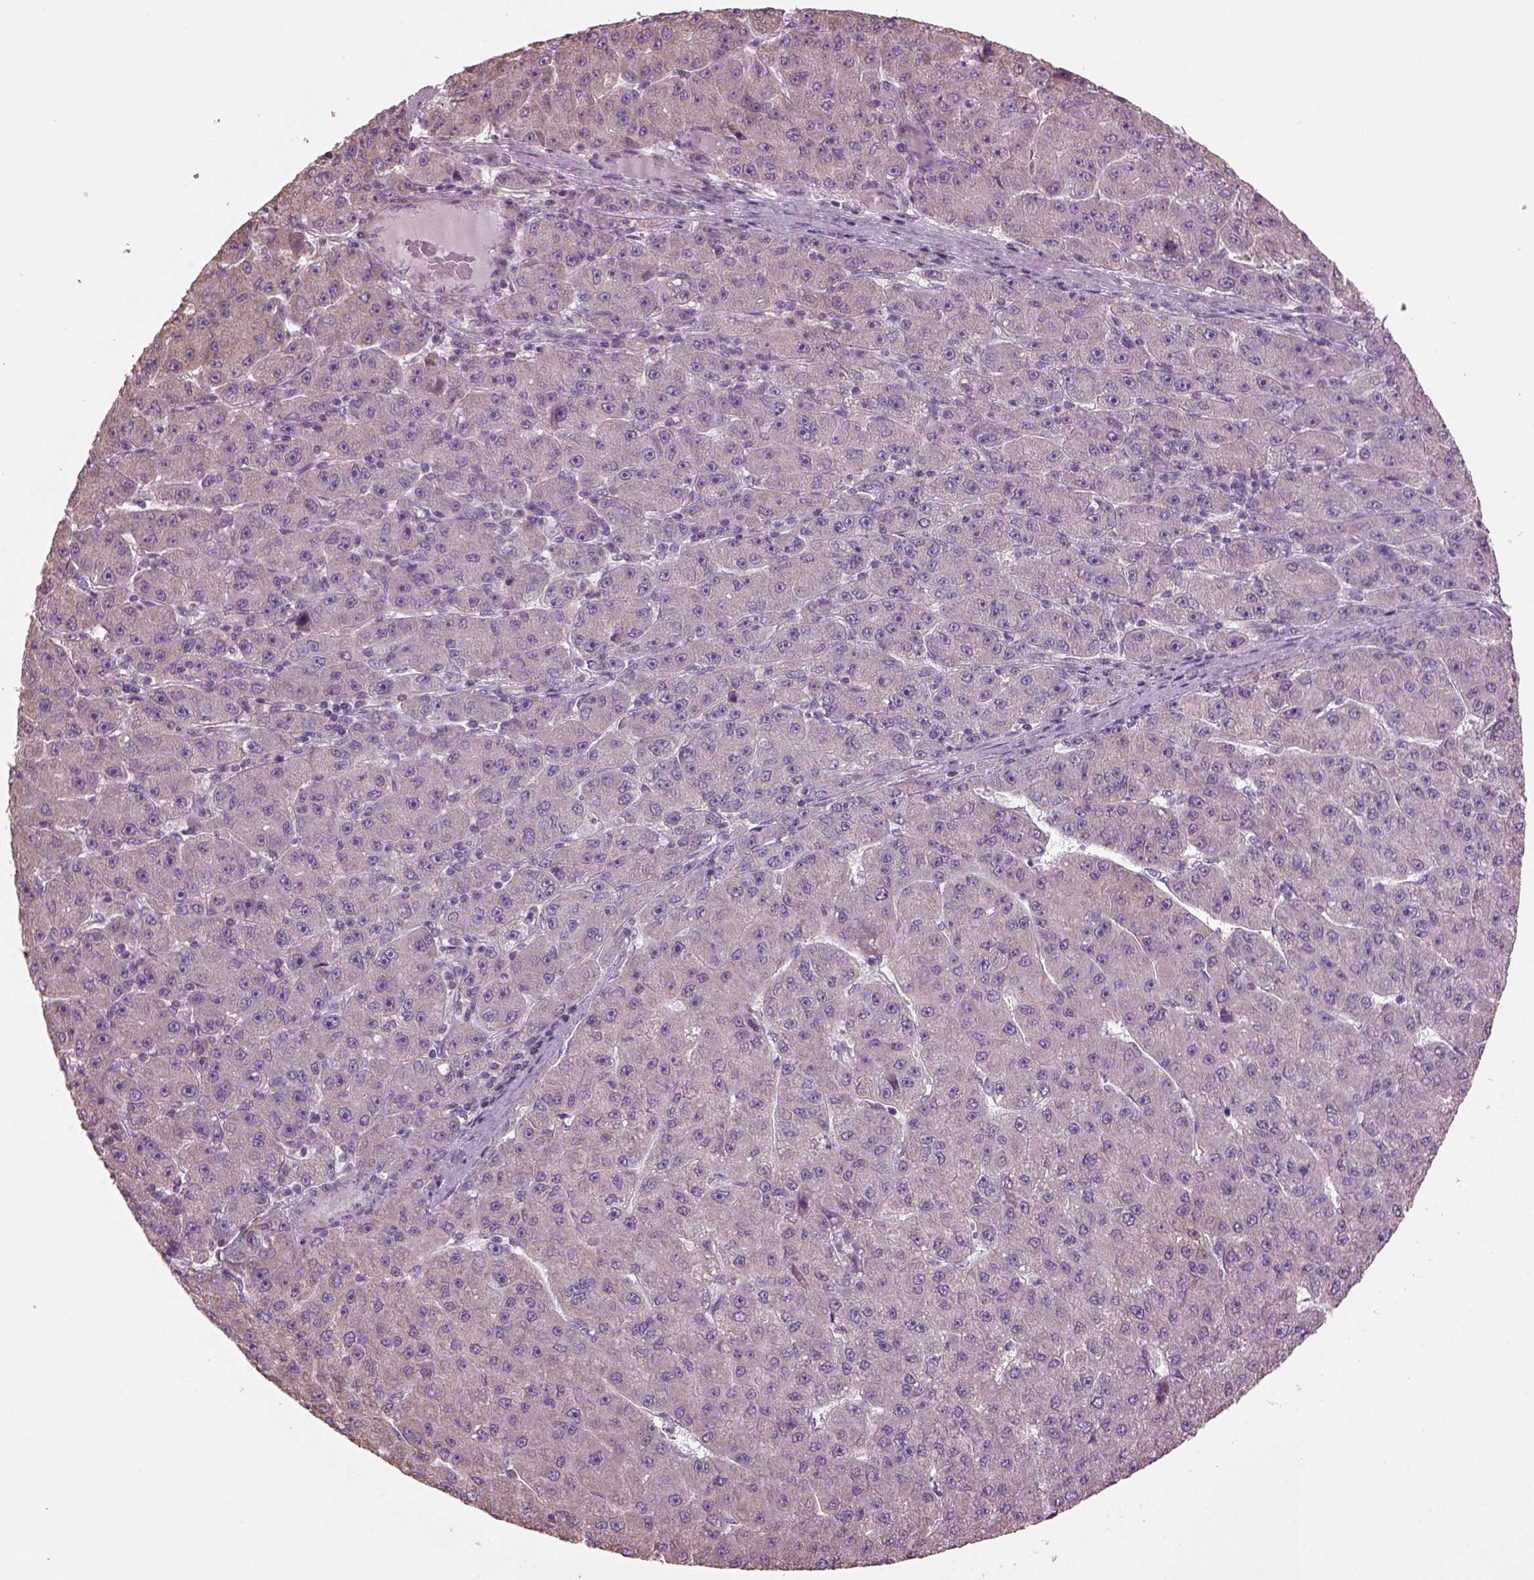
{"staining": {"intensity": "negative", "quantity": "none", "location": "none"}, "tissue": "liver cancer", "cell_type": "Tumor cells", "image_type": "cancer", "snomed": [{"axis": "morphology", "description": "Carcinoma, Hepatocellular, NOS"}, {"axis": "topography", "description": "Liver"}], "caption": "The immunohistochemistry (IHC) photomicrograph has no significant staining in tumor cells of liver cancer (hepatocellular carcinoma) tissue.", "gene": "SPATA7", "patient": {"sex": "male", "age": 67}}